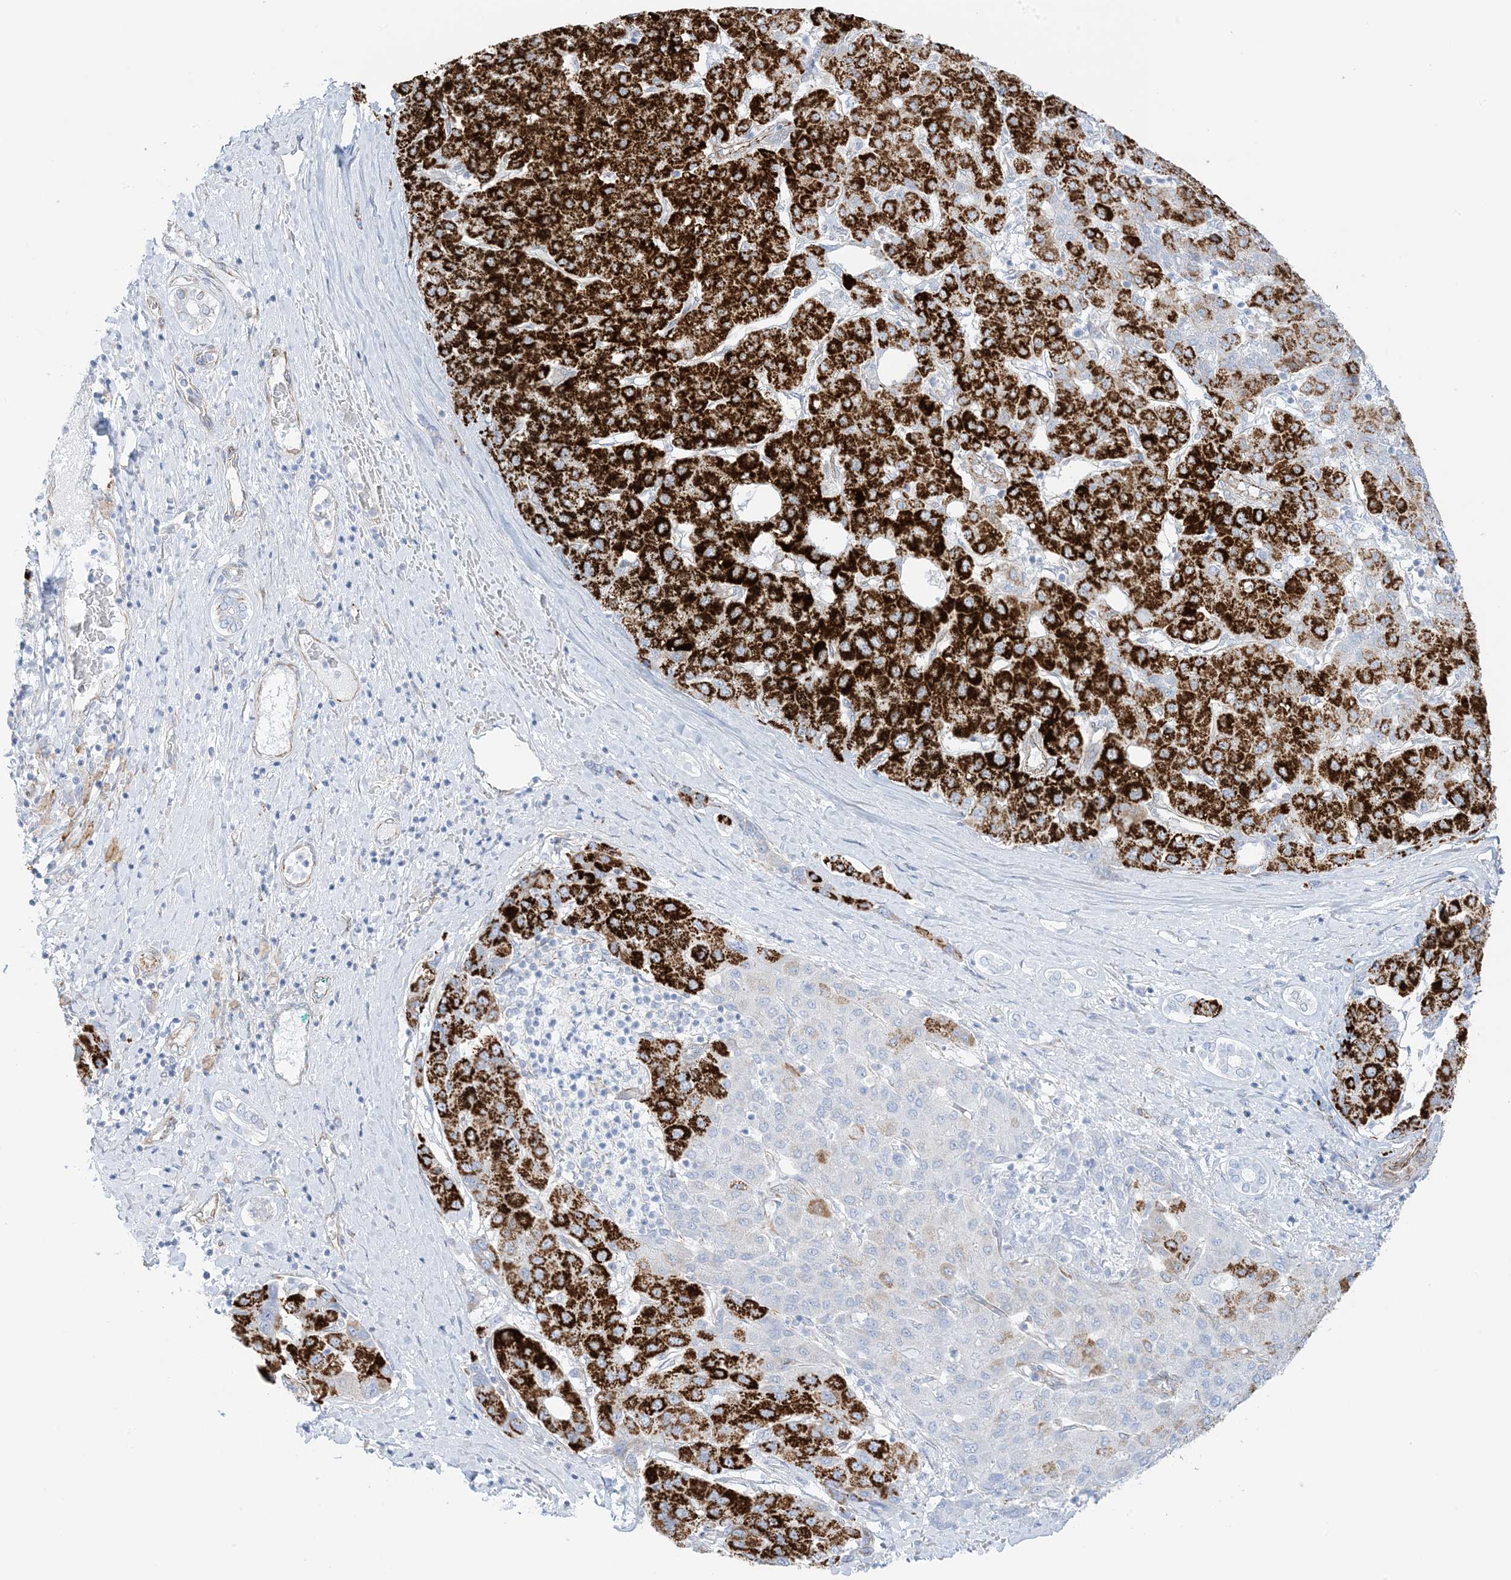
{"staining": {"intensity": "strong", "quantity": "25%-75%", "location": "cytoplasmic/membranous"}, "tissue": "liver cancer", "cell_type": "Tumor cells", "image_type": "cancer", "snomed": [{"axis": "morphology", "description": "Carcinoma, Hepatocellular, NOS"}, {"axis": "topography", "description": "Liver"}], "caption": "Tumor cells display high levels of strong cytoplasmic/membranous staining in approximately 25%-75% of cells in liver hepatocellular carcinoma.", "gene": "PID1", "patient": {"sex": "male", "age": 65}}